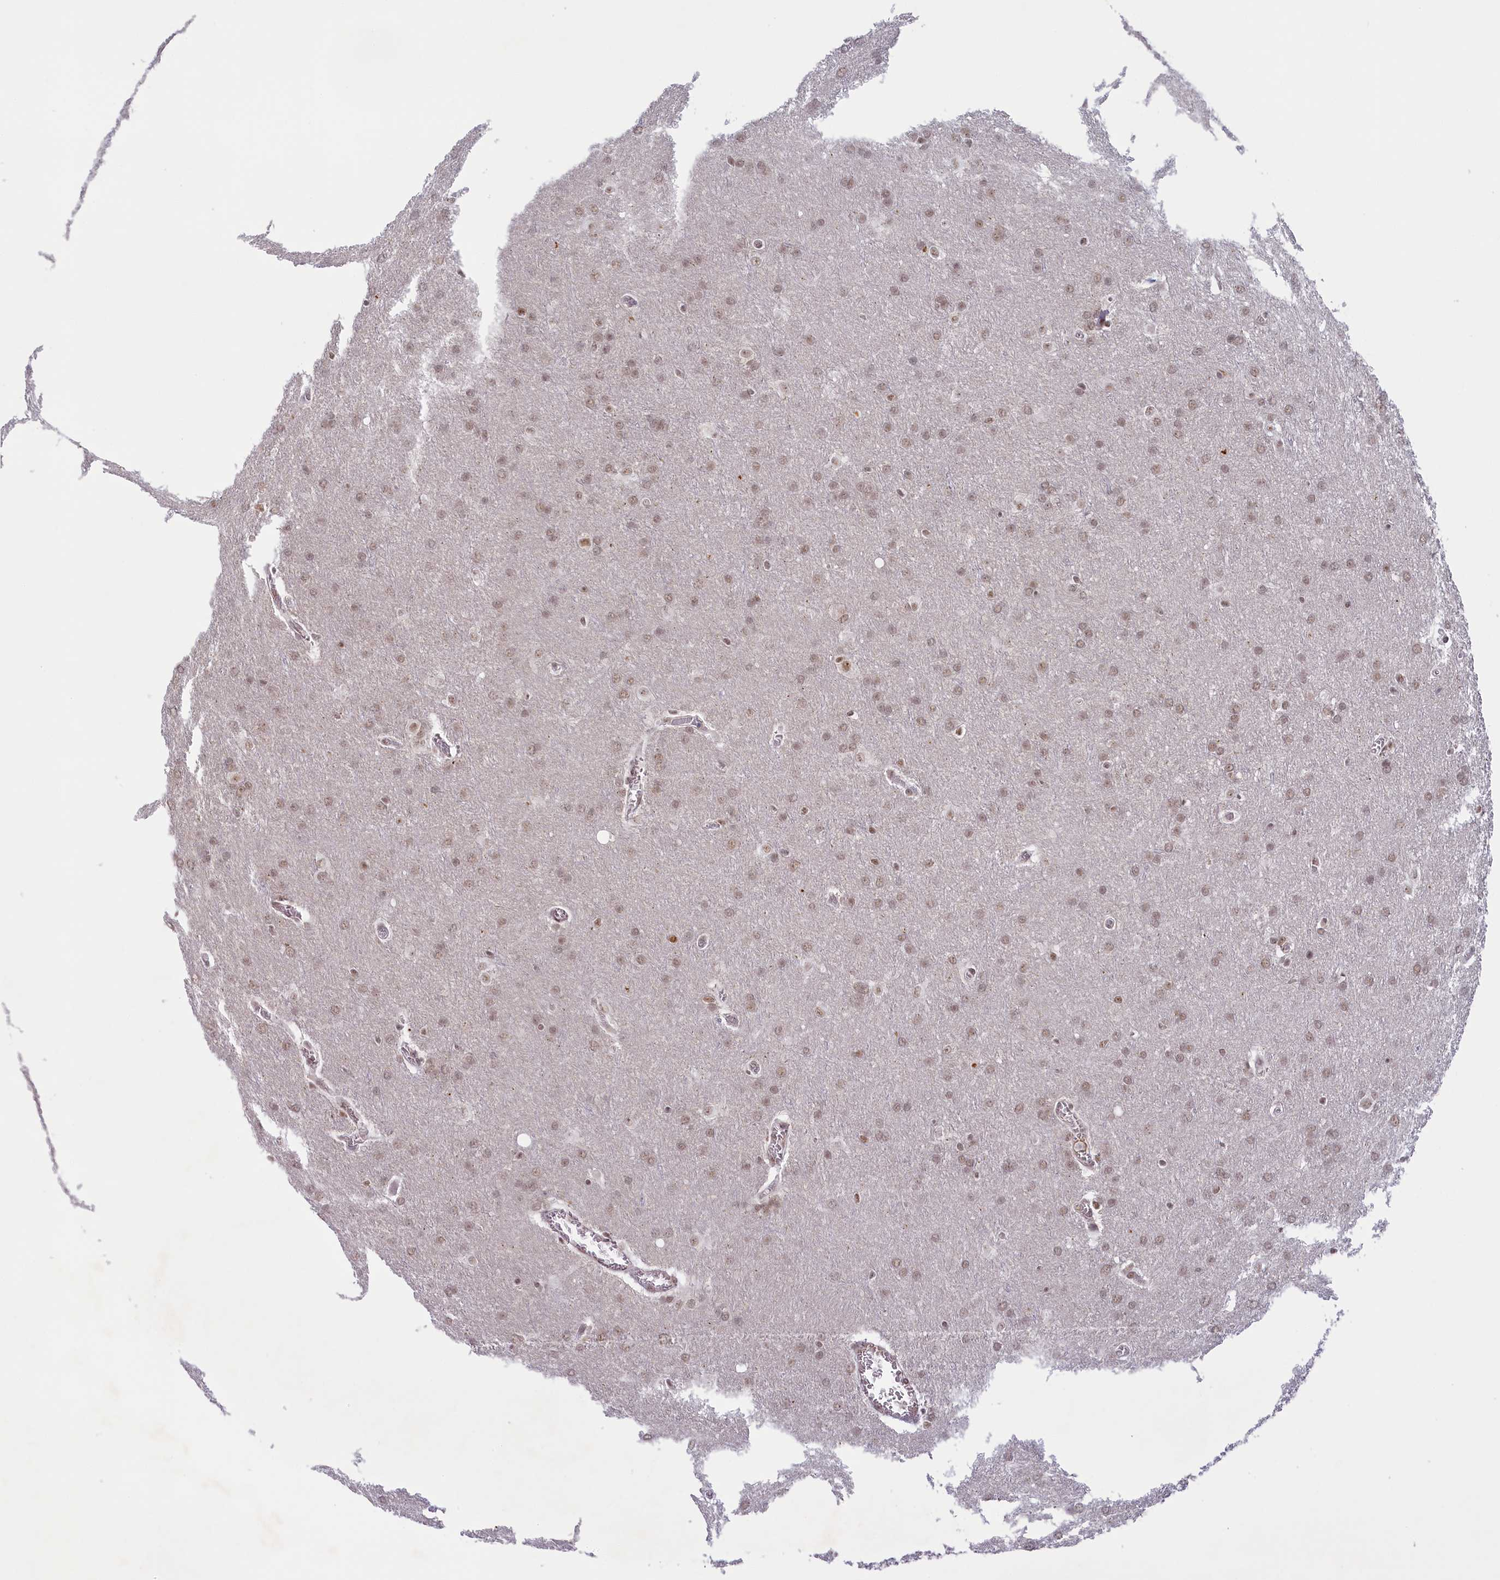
{"staining": {"intensity": "weak", "quantity": ">75%", "location": "nuclear"}, "tissue": "glioma", "cell_type": "Tumor cells", "image_type": "cancer", "snomed": [{"axis": "morphology", "description": "Glioma, malignant, Low grade"}, {"axis": "topography", "description": "Brain"}], "caption": "IHC micrograph of human glioma stained for a protein (brown), which displays low levels of weak nuclear expression in approximately >75% of tumor cells.", "gene": "SEC31B", "patient": {"sex": "female", "age": 32}}